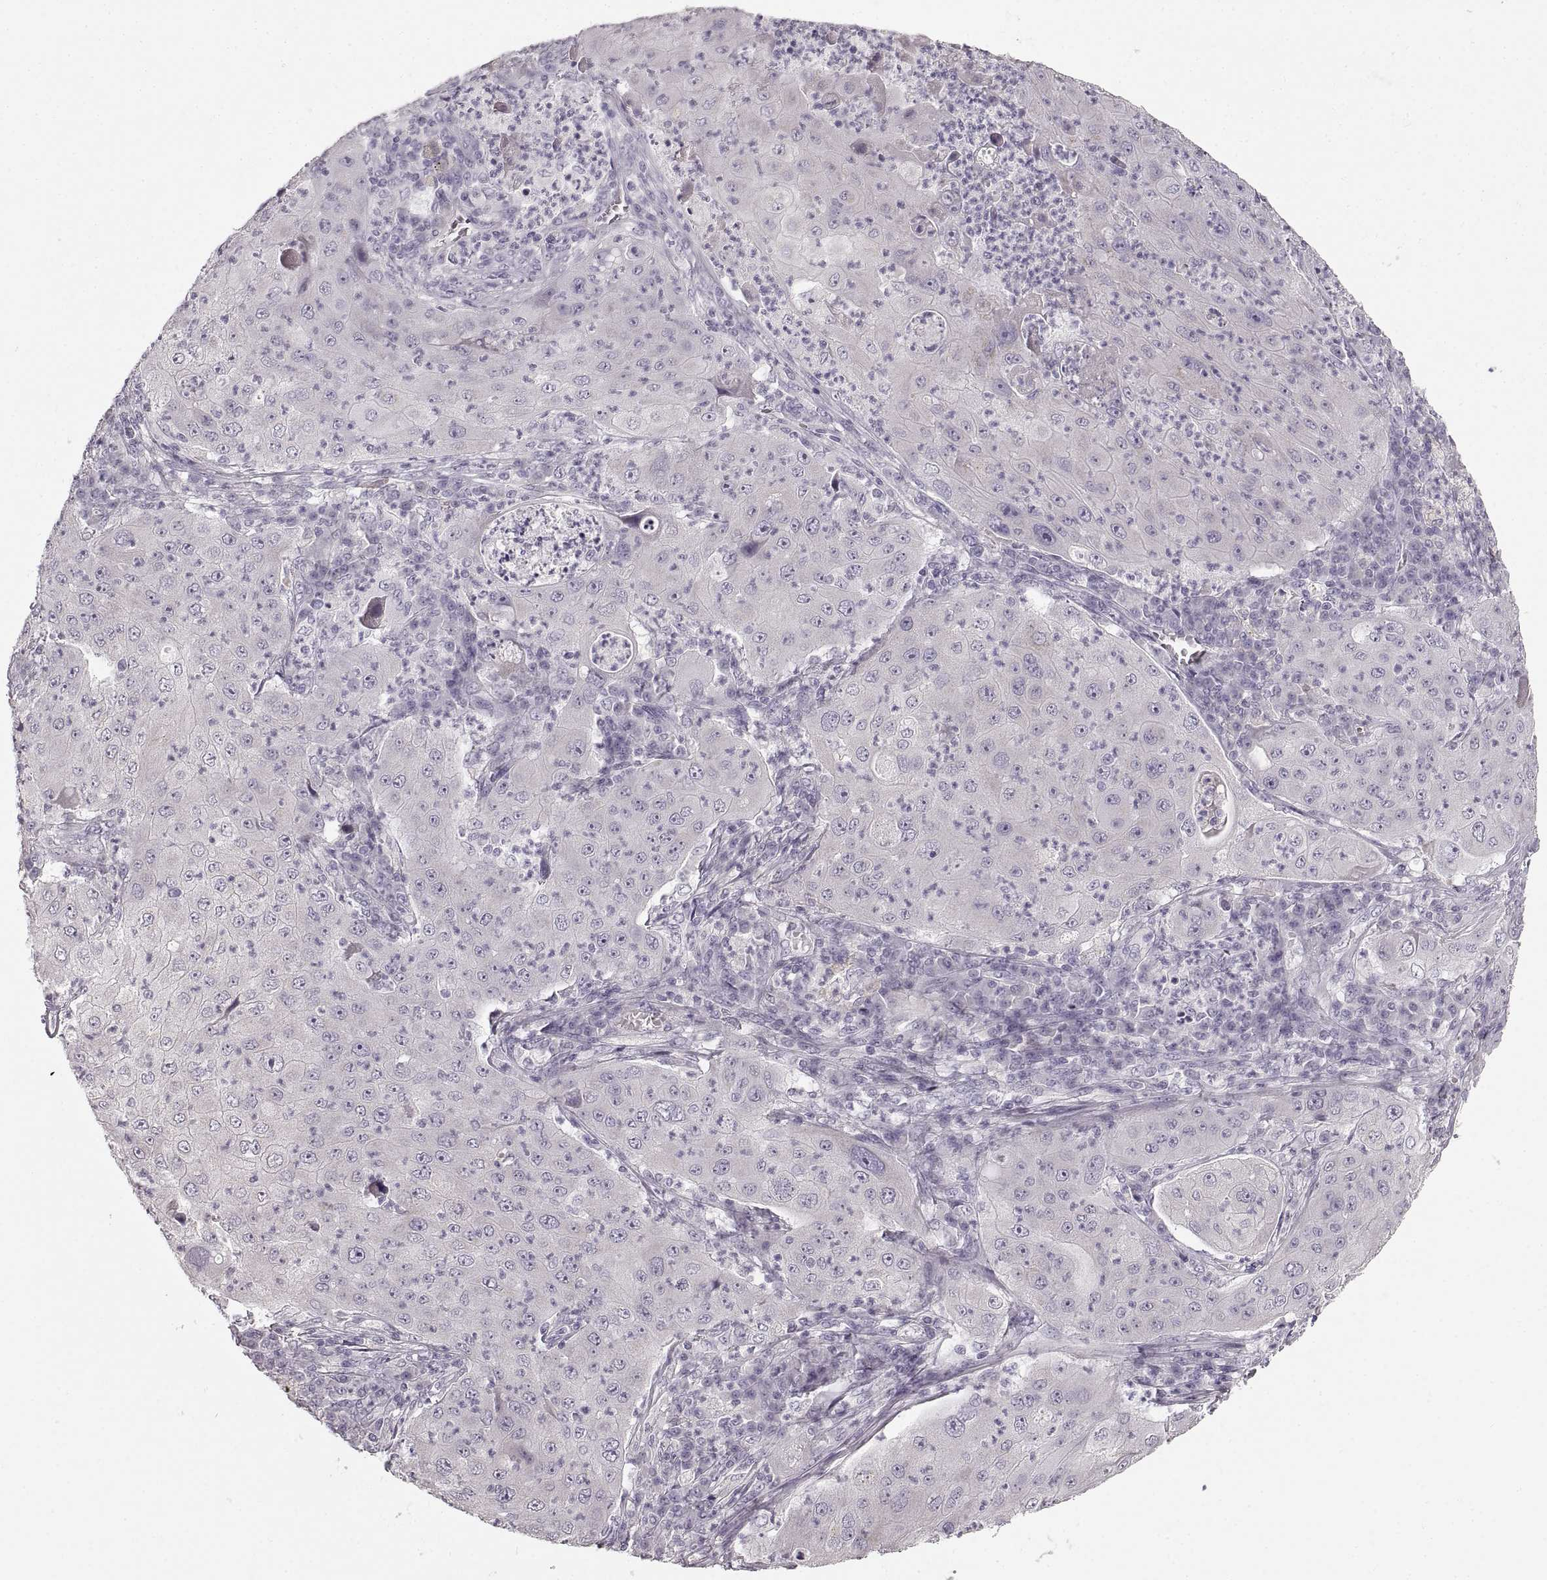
{"staining": {"intensity": "negative", "quantity": "none", "location": "none"}, "tissue": "lung cancer", "cell_type": "Tumor cells", "image_type": "cancer", "snomed": [{"axis": "morphology", "description": "Squamous cell carcinoma, NOS"}, {"axis": "topography", "description": "Lung"}], "caption": "IHC photomicrograph of lung squamous cell carcinoma stained for a protein (brown), which displays no expression in tumor cells. (Immunohistochemistry, brightfield microscopy, high magnification).", "gene": "CNTN1", "patient": {"sex": "female", "age": 59}}